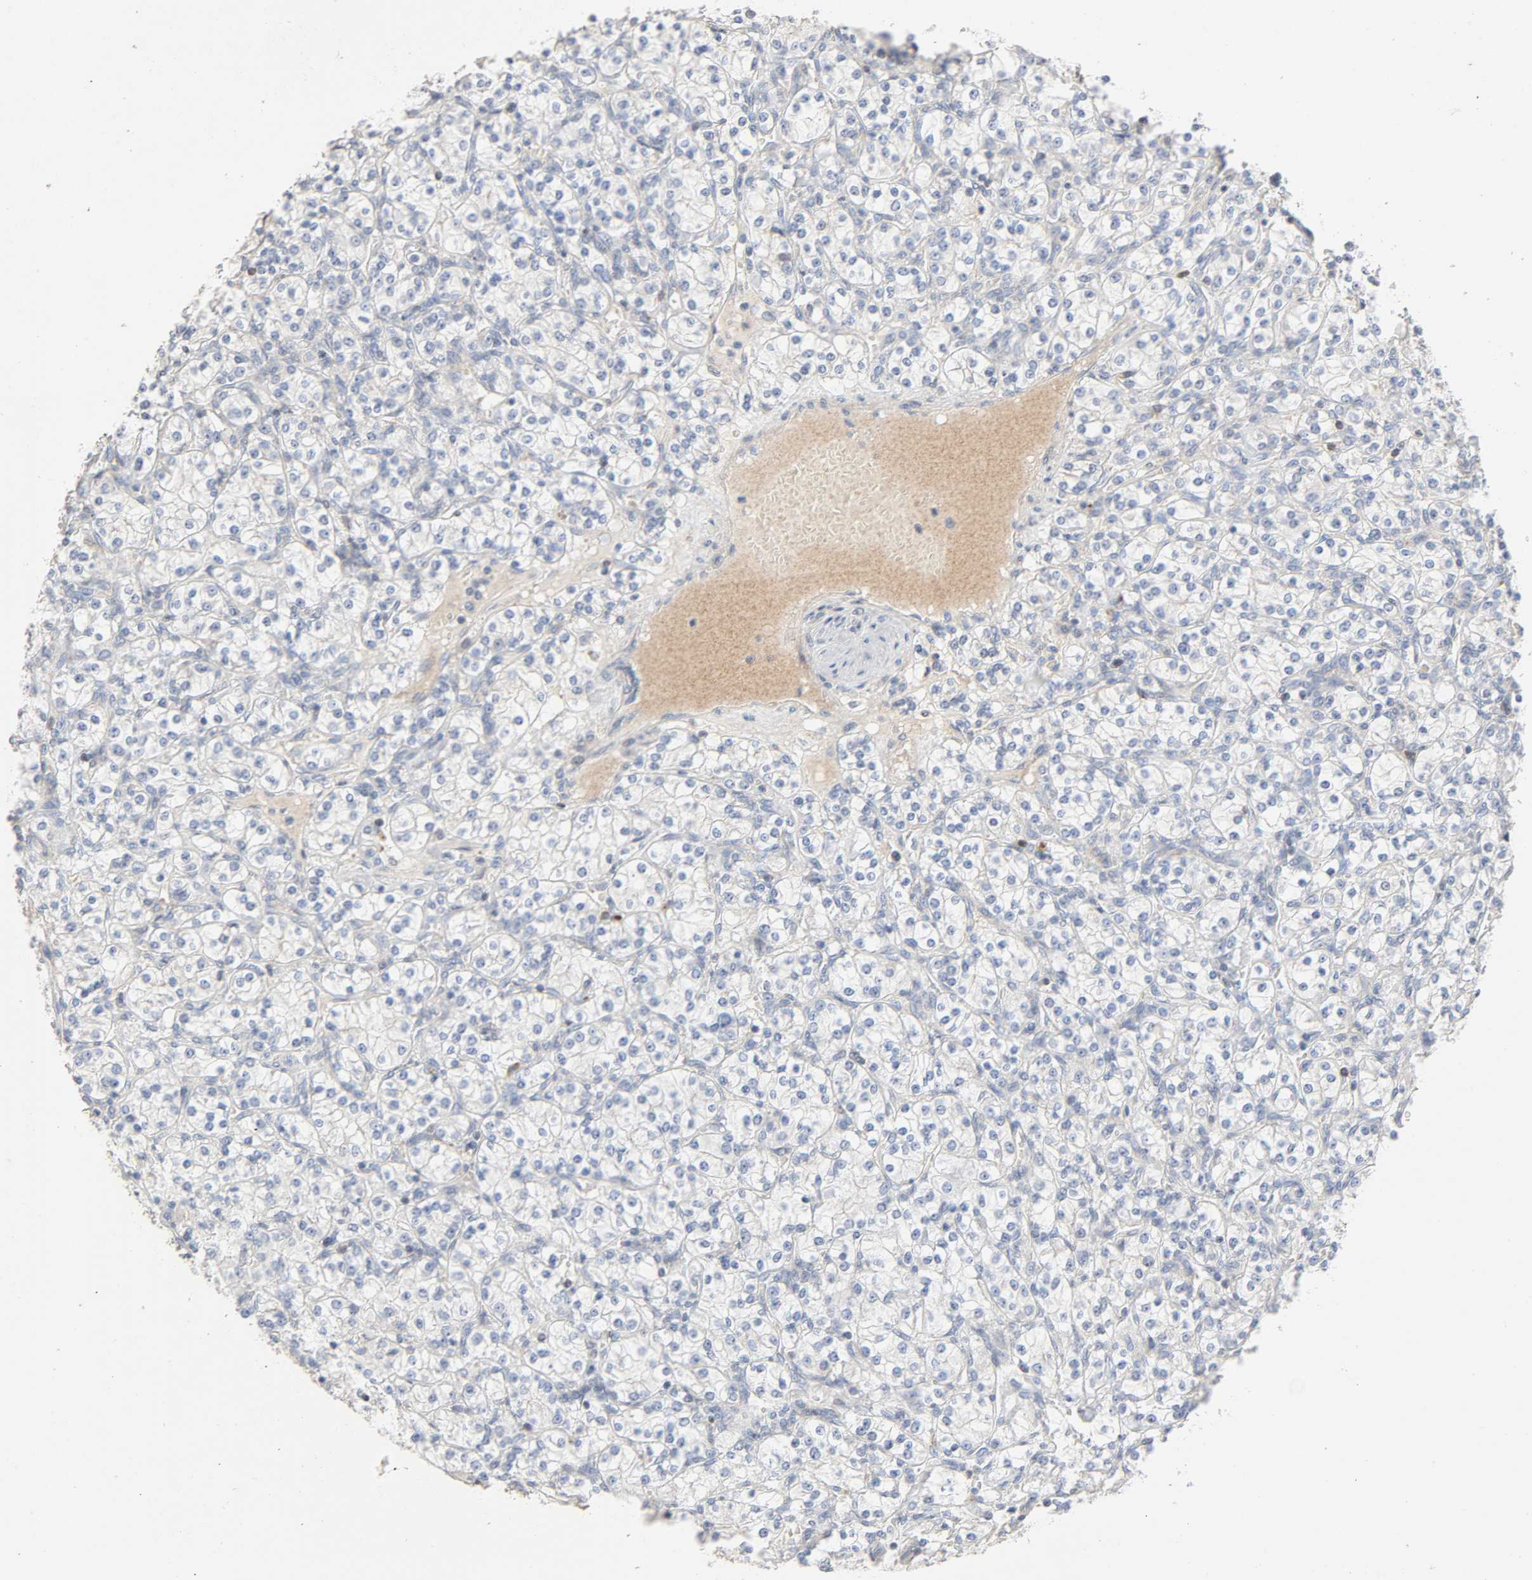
{"staining": {"intensity": "negative", "quantity": "none", "location": "none"}, "tissue": "renal cancer", "cell_type": "Tumor cells", "image_type": "cancer", "snomed": [{"axis": "morphology", "description": "Adenocarcinoma, NOS"}, {"axis": "topography", "description": "Kidney"}], "caption": "Immunohistochemical staining of renal cancer (adenocarcinoma) displays no significant expression in tumor cells.", "gene": "CDK6", "patient": {"sex": "male", "age": 77}}